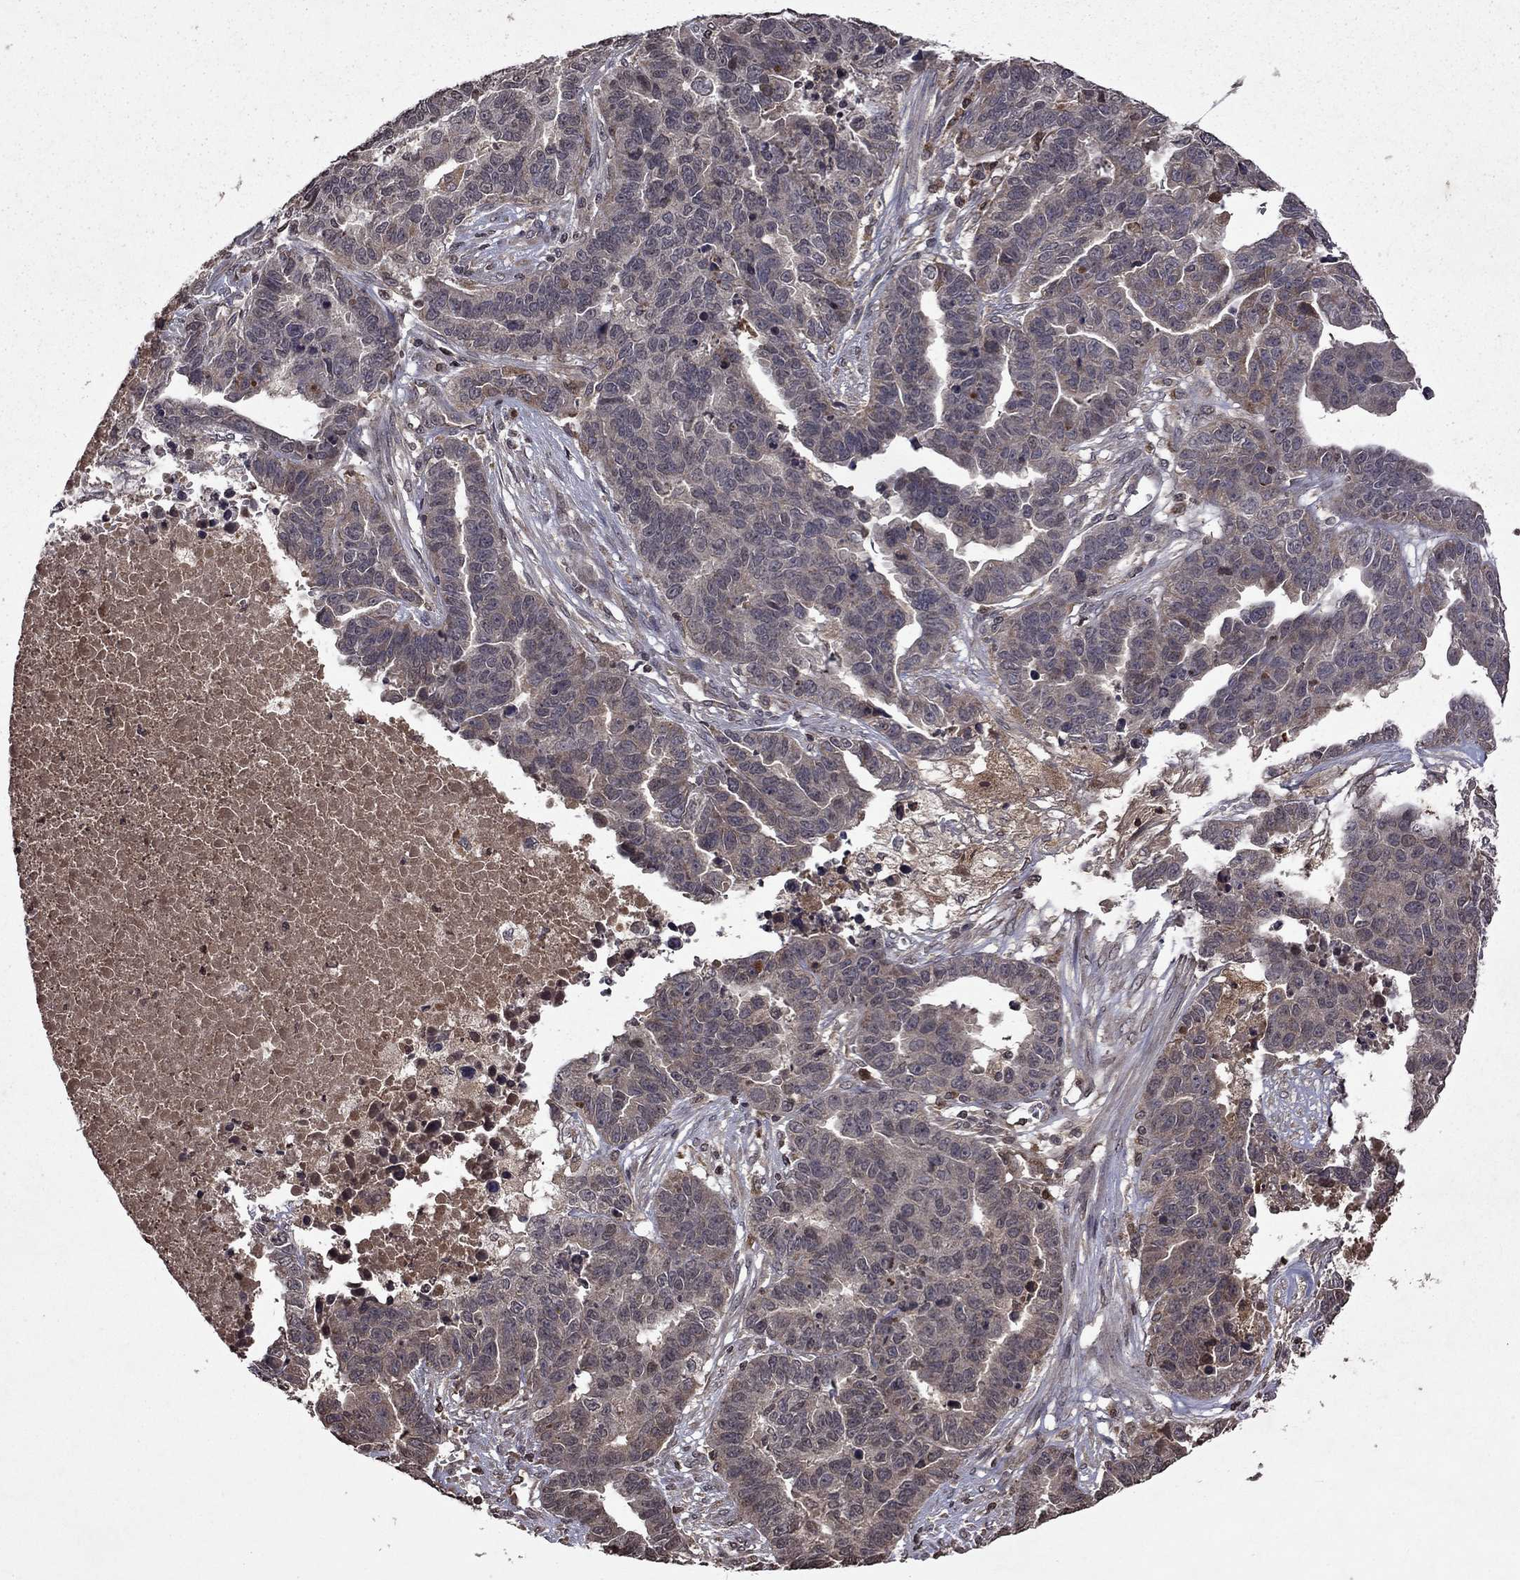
{"staining": {"intensity": "negative", "quantity": "none", "location": "none"}, "tissue": "ovarian cancer", "cell_type": "Tumor cells", "image_type": "cancer", "snomed": [{"axis": "morphology", "description": "Cystadenocarcinoma, serous, NOS"}, {"axis": "topography", "description": "Ovary"}], "caption": "High power microscopy image of an immunohistochemistry (IHC) micrograph of serous cystadenocarcinoma (ovarian), revealing no significant positivity in tumor cells. (DAB immunohistochemistry visualized using brightfield microscopy, high magnification).", "gene": "NLGN1", "patient": {"sex": "female", "age": 87}}